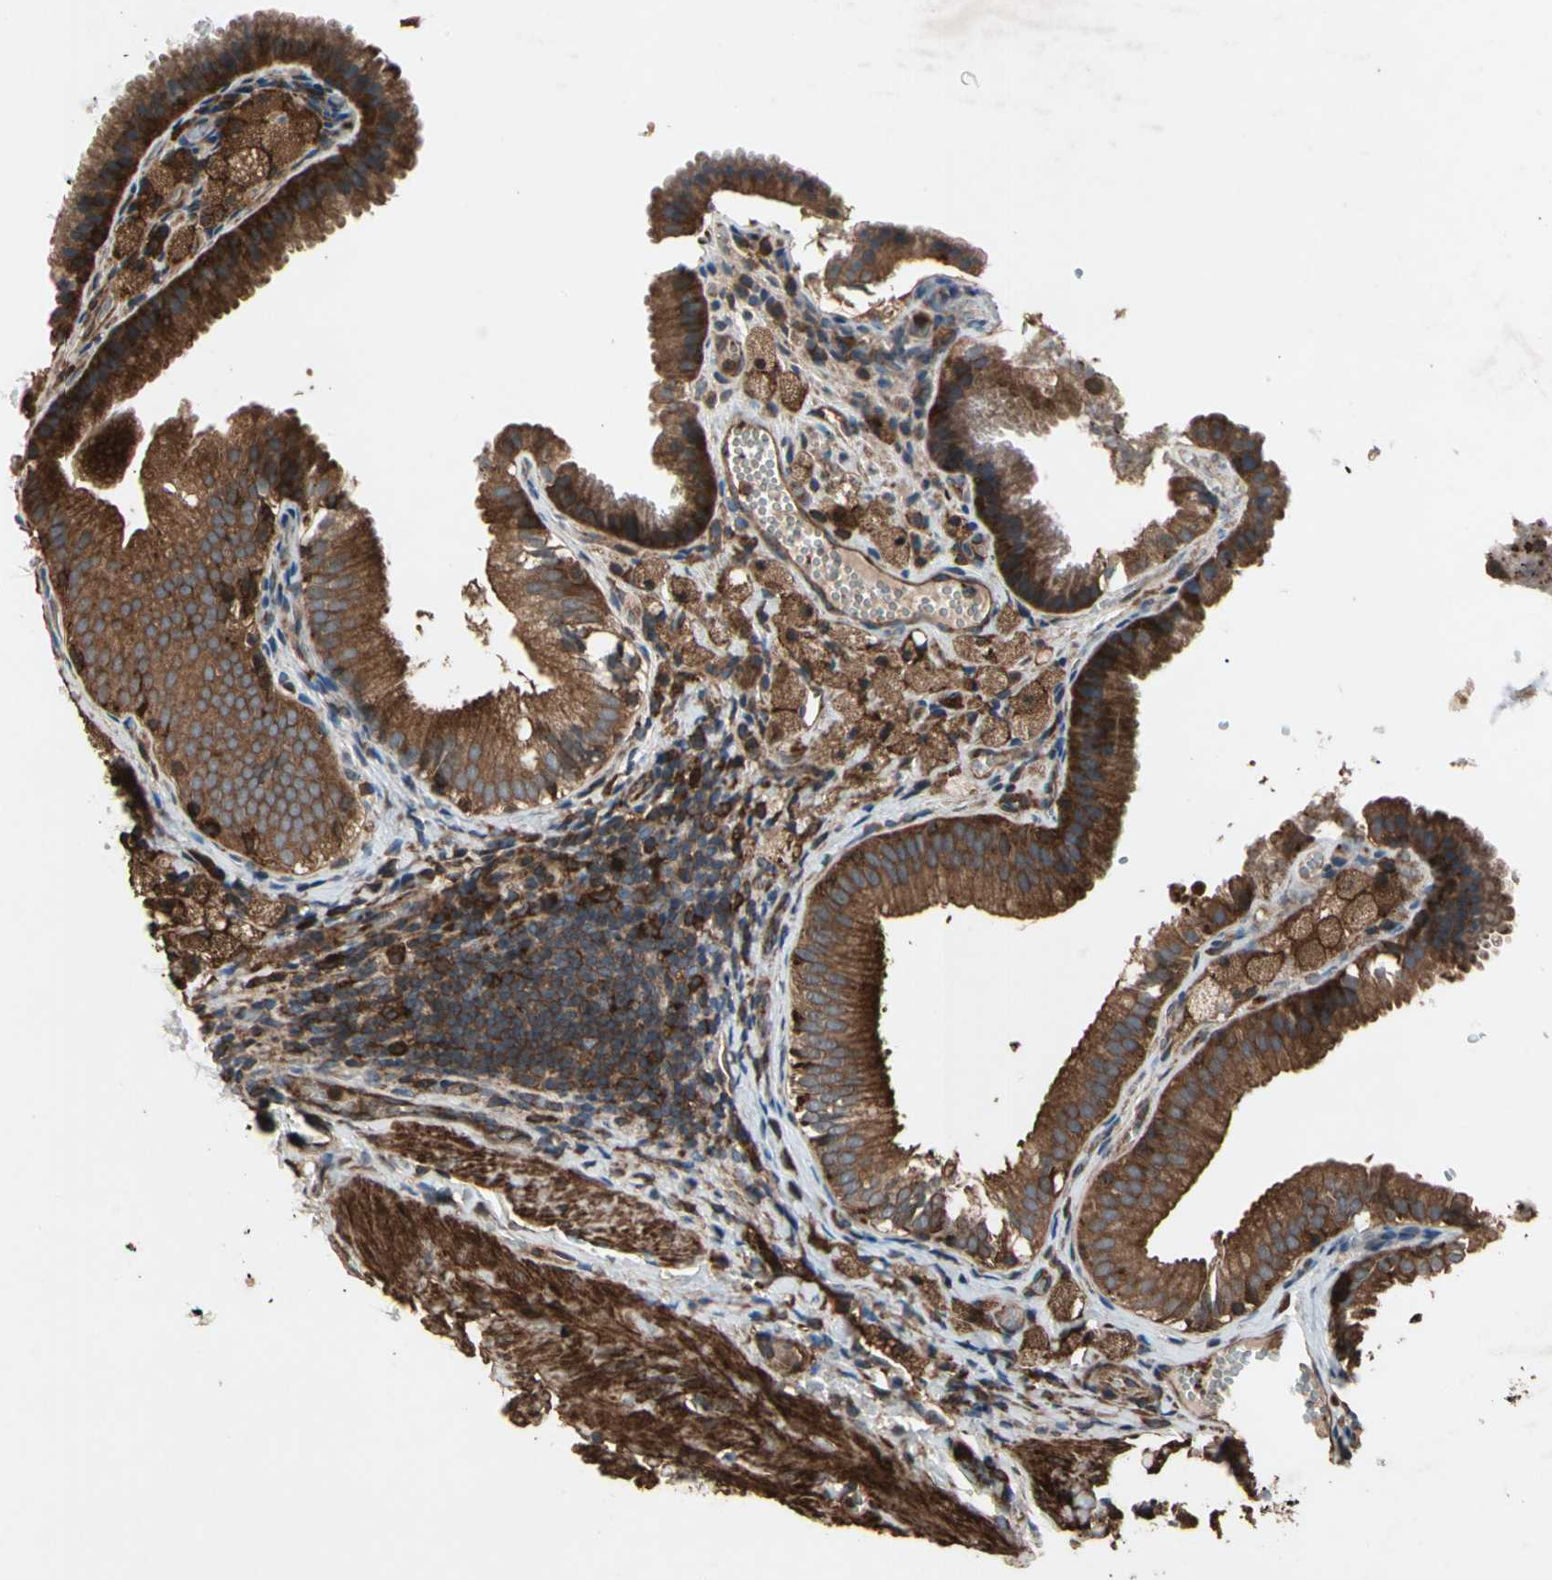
{"staining": {"intensity": "strong", "quantity": ">75%", "location": "cytoplasmic/membranous"}, "tissue": "gallbladder", "cell_type": "Glandular cells", "image_type": "normal", "snomed": [{"axis": "morphology", "description": "Normal tissue, NOS"}, {"axis": "topography", "description": "Gallbladder"}], "caption": "This histopathology image demonstrates immunohistochemistry staining of benign gallbladder, with high strong cytoplasmic/membranous staining in about >75% of glandular cells.", "gene": "AGBL2", "patient": {"sex": "female", "age": 24}}